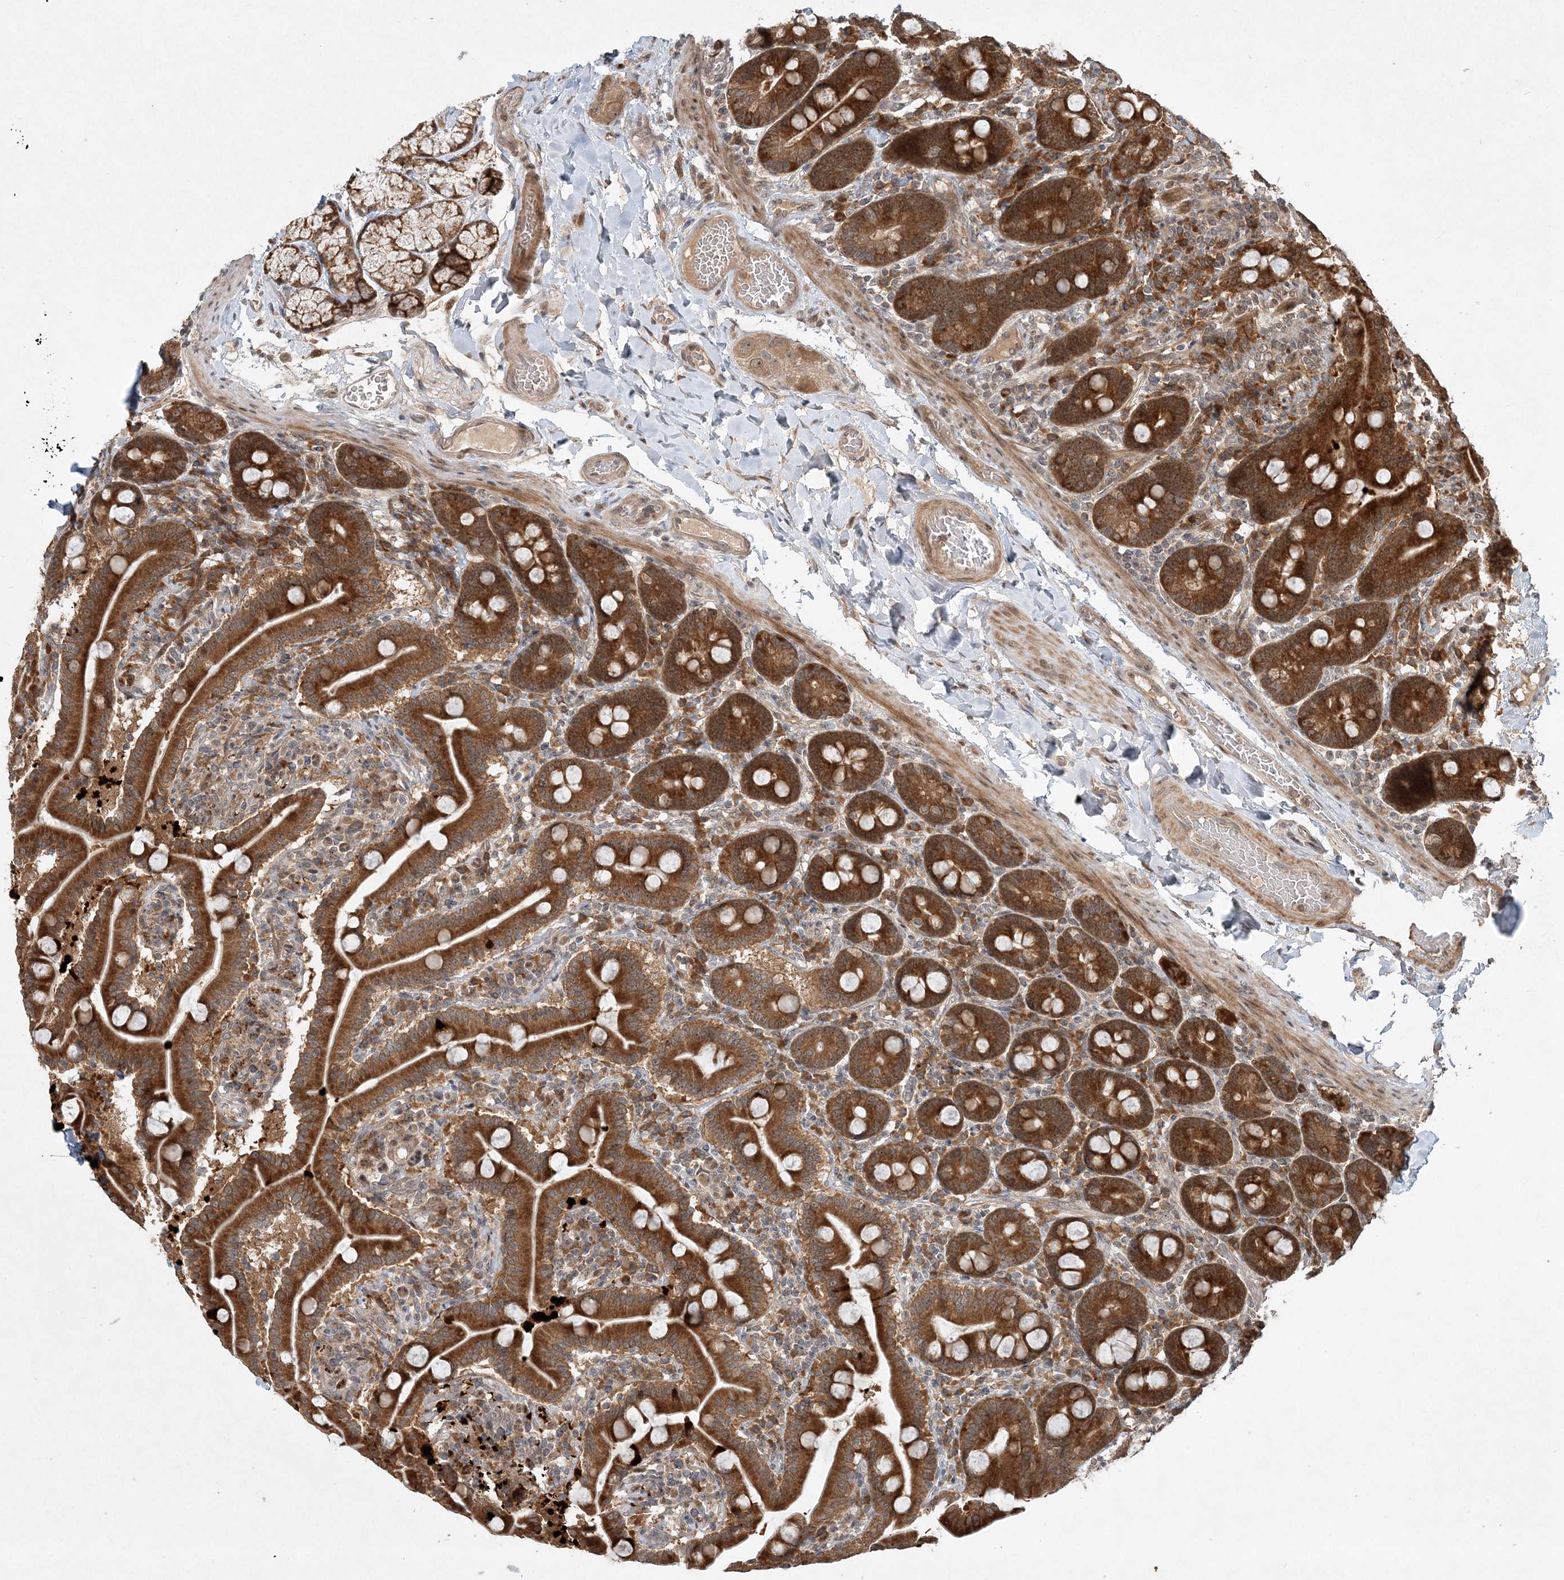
{"staining": {"intensity": "strong", "quantity": ">75%", "location": "cytoplasmic/membranous"}, "tissue": "duodenum", "cell_type": "Glandular cells", "image_type": "normal", "snomed": [{"axis": "morphology", "description": "Normal tissue, NOS"}, {"axis": "topography", "description": "Duodenum"}], "caption": "A high-resolution micrograph shows IHC staining of benign duodenum, which demonstrates strong cytoplasmic/membranous positivity in approximately >75% of glandular cells.", "gene": "UBR3", "patient": {"sex": "male", "age": 54}}